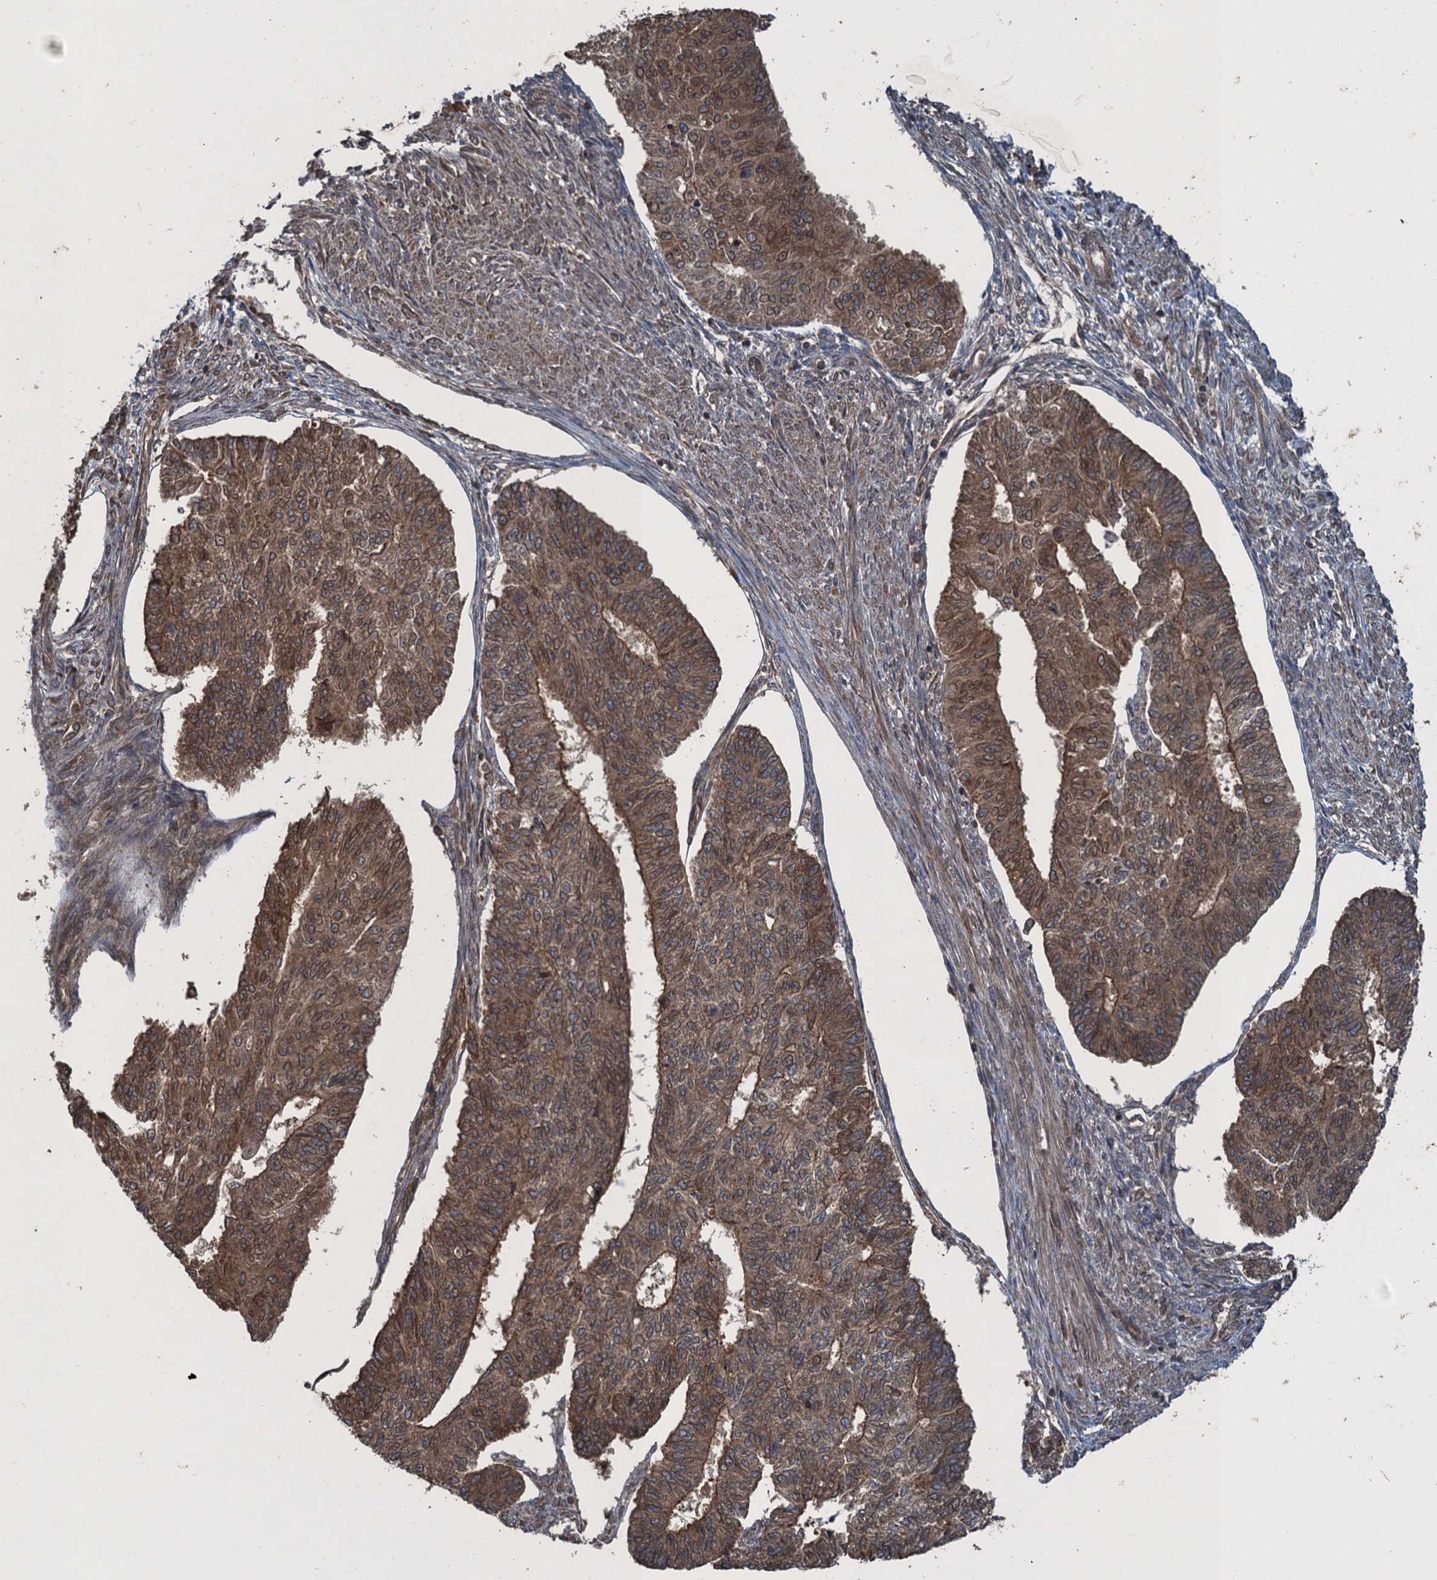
{"staining": {"intensity": "moderate", "quantity": ">75%", "location": "cytoplasmic/membranous,nuclear"}, "tissue": "endometrial cancer", "cell_type": "Tumor cells", "image_type": "cancer", "snomed": [{"axis": "morphology", "description": "Adenocarcinoma, NOS"}, {"axis": "topography", "description": "Endometrium"}], "caption": "A brown stain labels moderate cytoplasmic/membranous and nuclear staining of a protein in human endometrial cancer tumor cells.", "gene": "GLE1", "patient": {"sex": "female", "age": 32}}